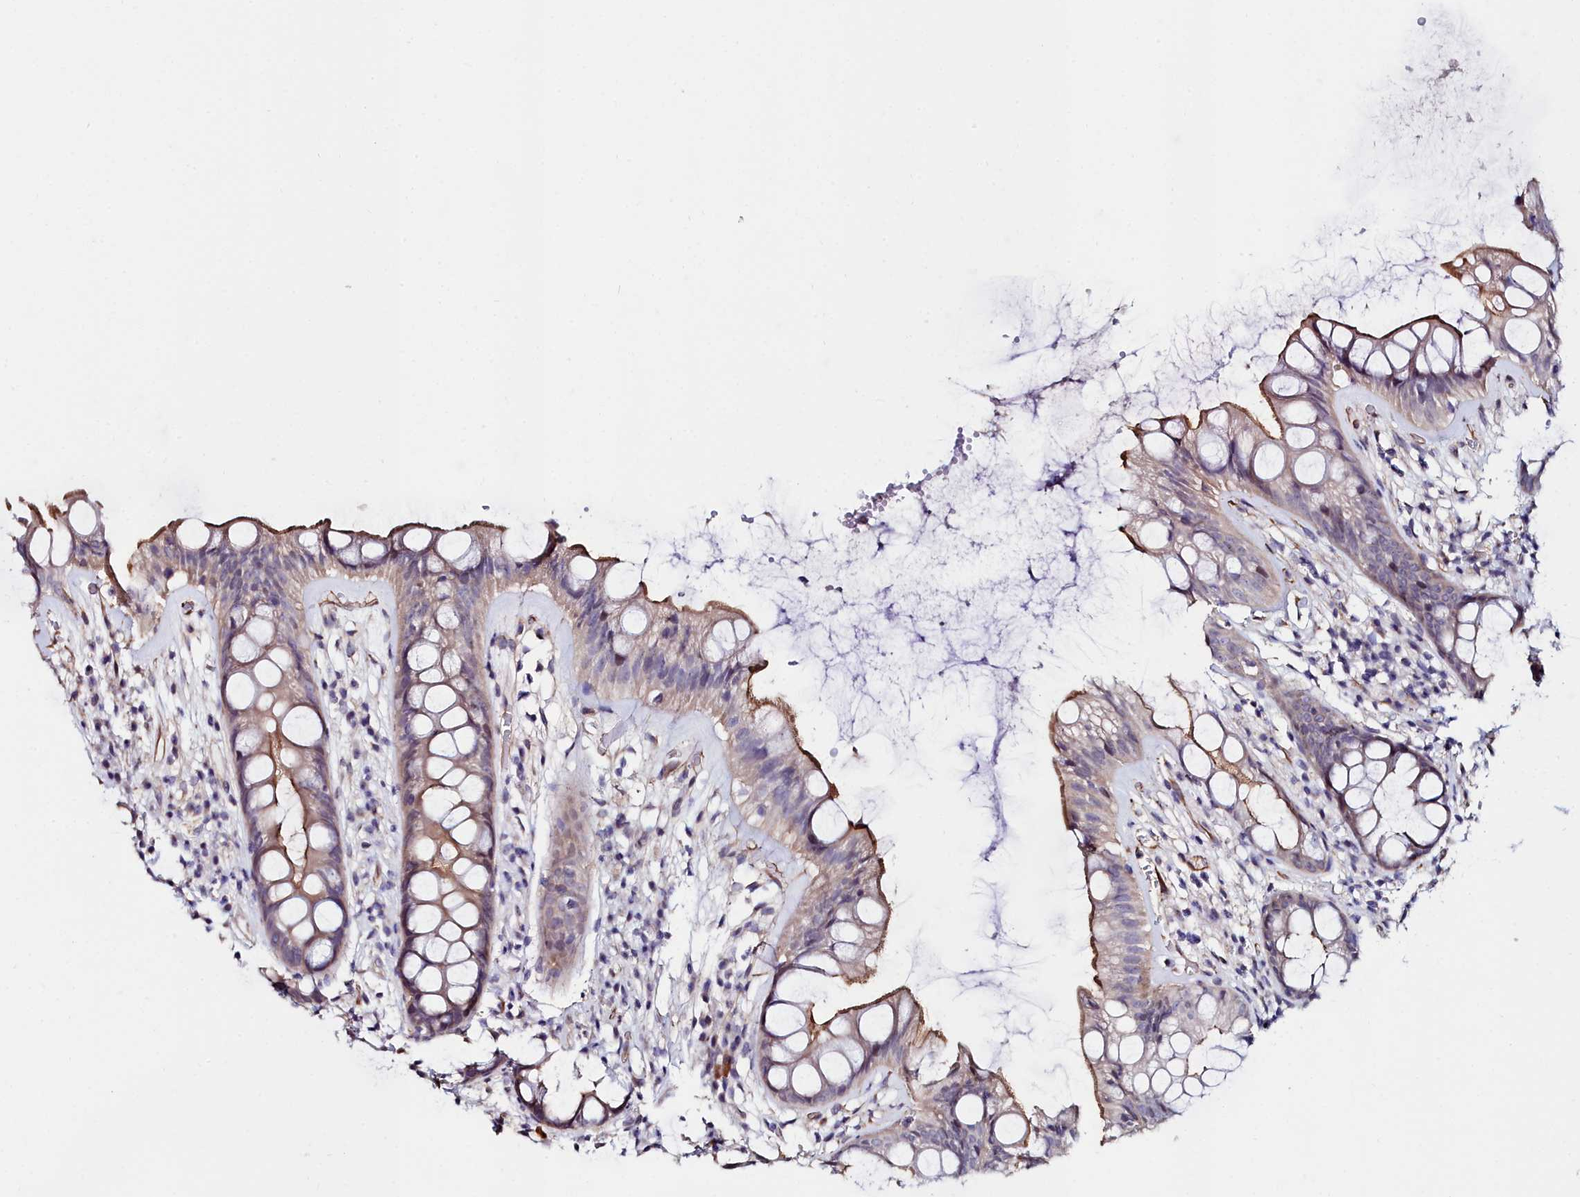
{"staining": {"intensity": "moderate", "quantity": "25%-75%", "location": "cytoplasmic/membranous"}, "tissue": "rectum", "cell_type": "Glandular cells", "image_type": "normal", "snomed": [{"axis": "morphology", "description": "Normal tissue, NOS"}, {"axis": "topography", "description": "Rectum"}], "caption": "Rectum stained with immunohistochemistry (IHC) displays moderate cytoplasmic/membranous positivity in approximately 25%-75% of glandular cells. (Brightfield microscopy of DAB IHC at high magnification).", "gene": "C4orf19", "patient": {"sex": "male", "age": 74}}